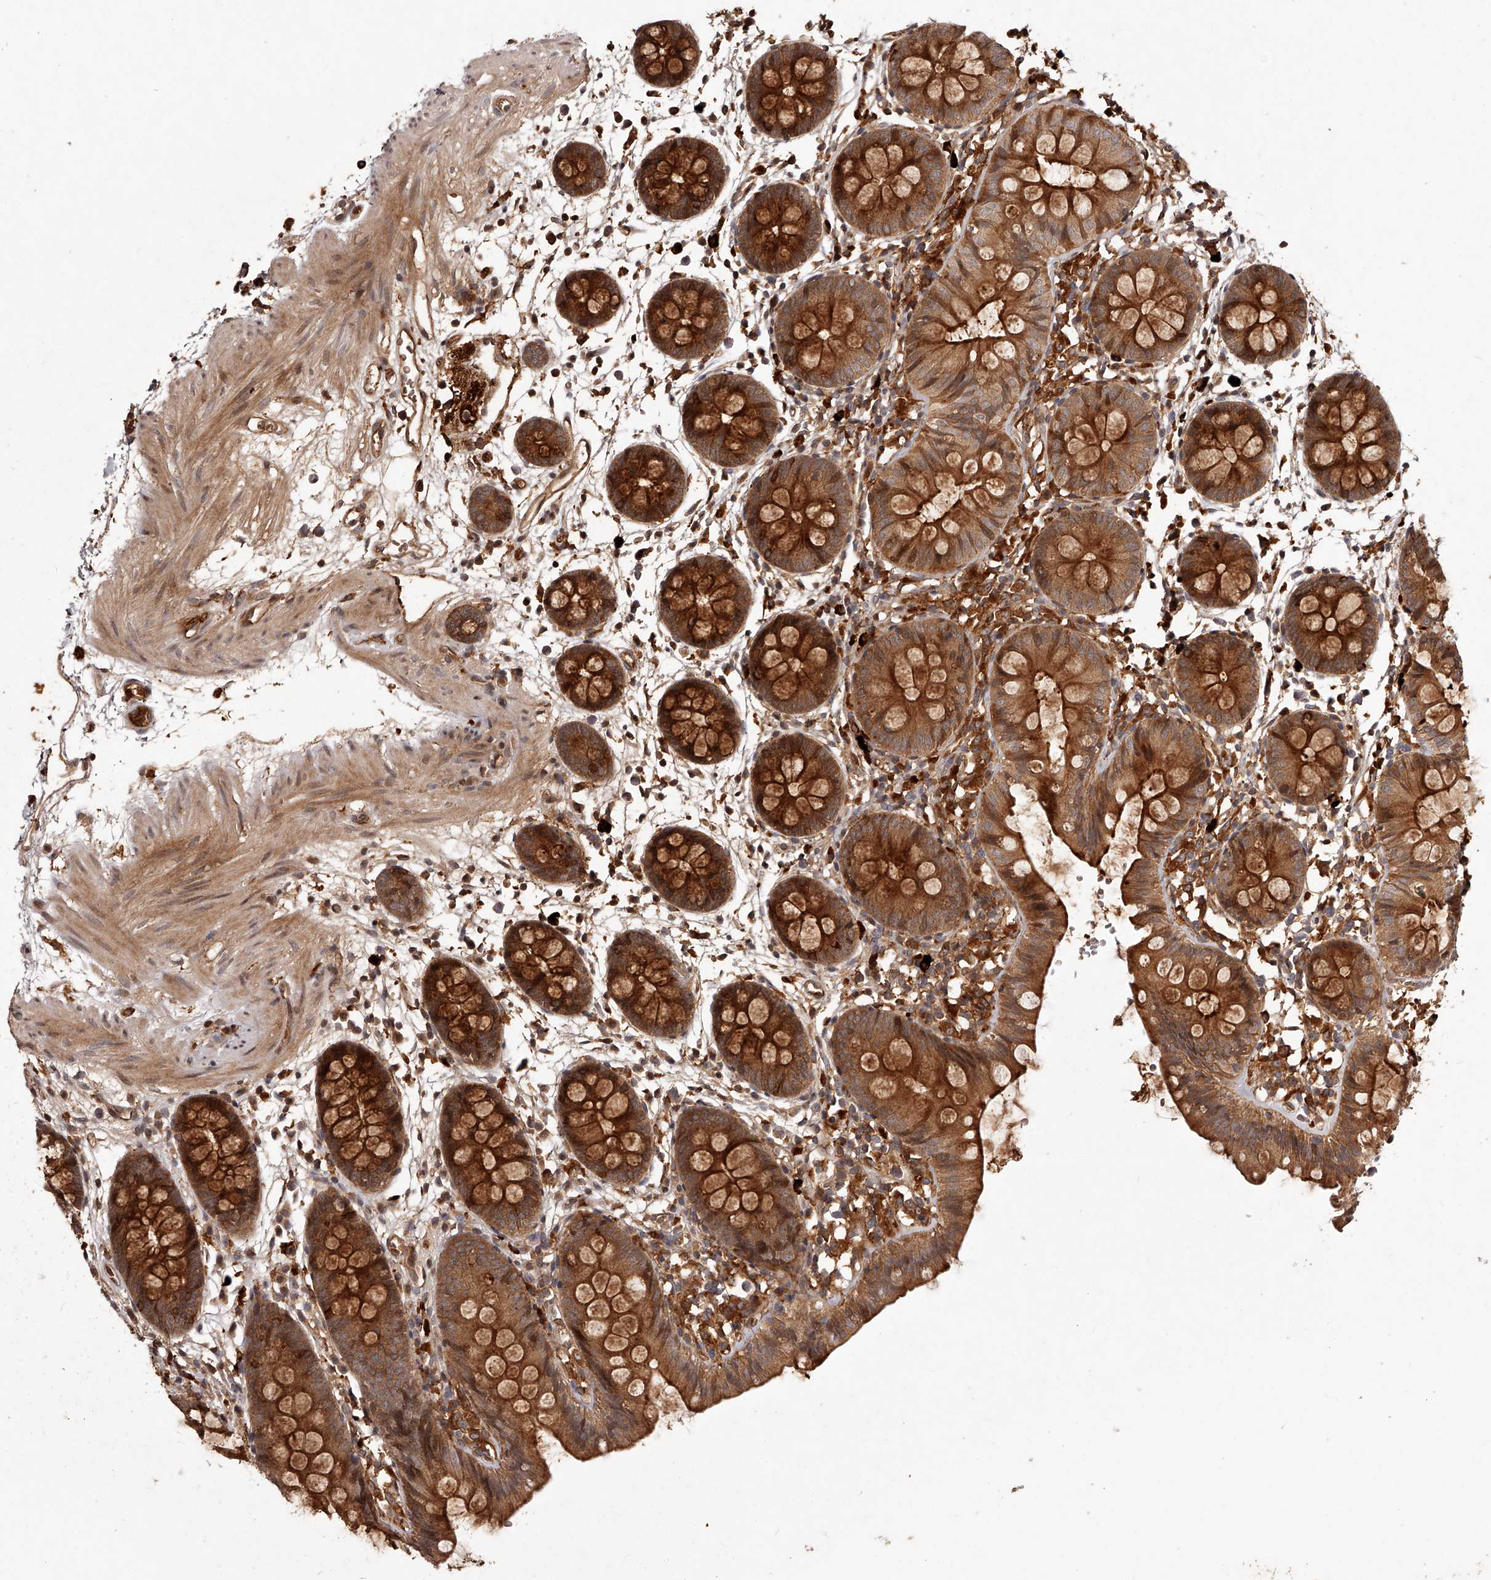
{"staining": {"intensity": "strong", "quantity": ">75%", "location": "cytoplasmic/membranous"}, "tissue": "colon", "cell_type": "Endothelial cells", "image_type": "normal", "snomed": [{"axis": "morphology", "description": "Normal tissue, NOS"}, {"axis": "topography", "description": "Colon"}], "caption": "DAB immunohistochemical staining of benign colon exhibits strong cytoplasmic/membranous protein expression in about >75% of endothelial cells. (brown staining indicates protein expression, while blue staining denotes nuclei).", "gene": "CRYZL1", "patient": {"sex": "male", "age": 56}}